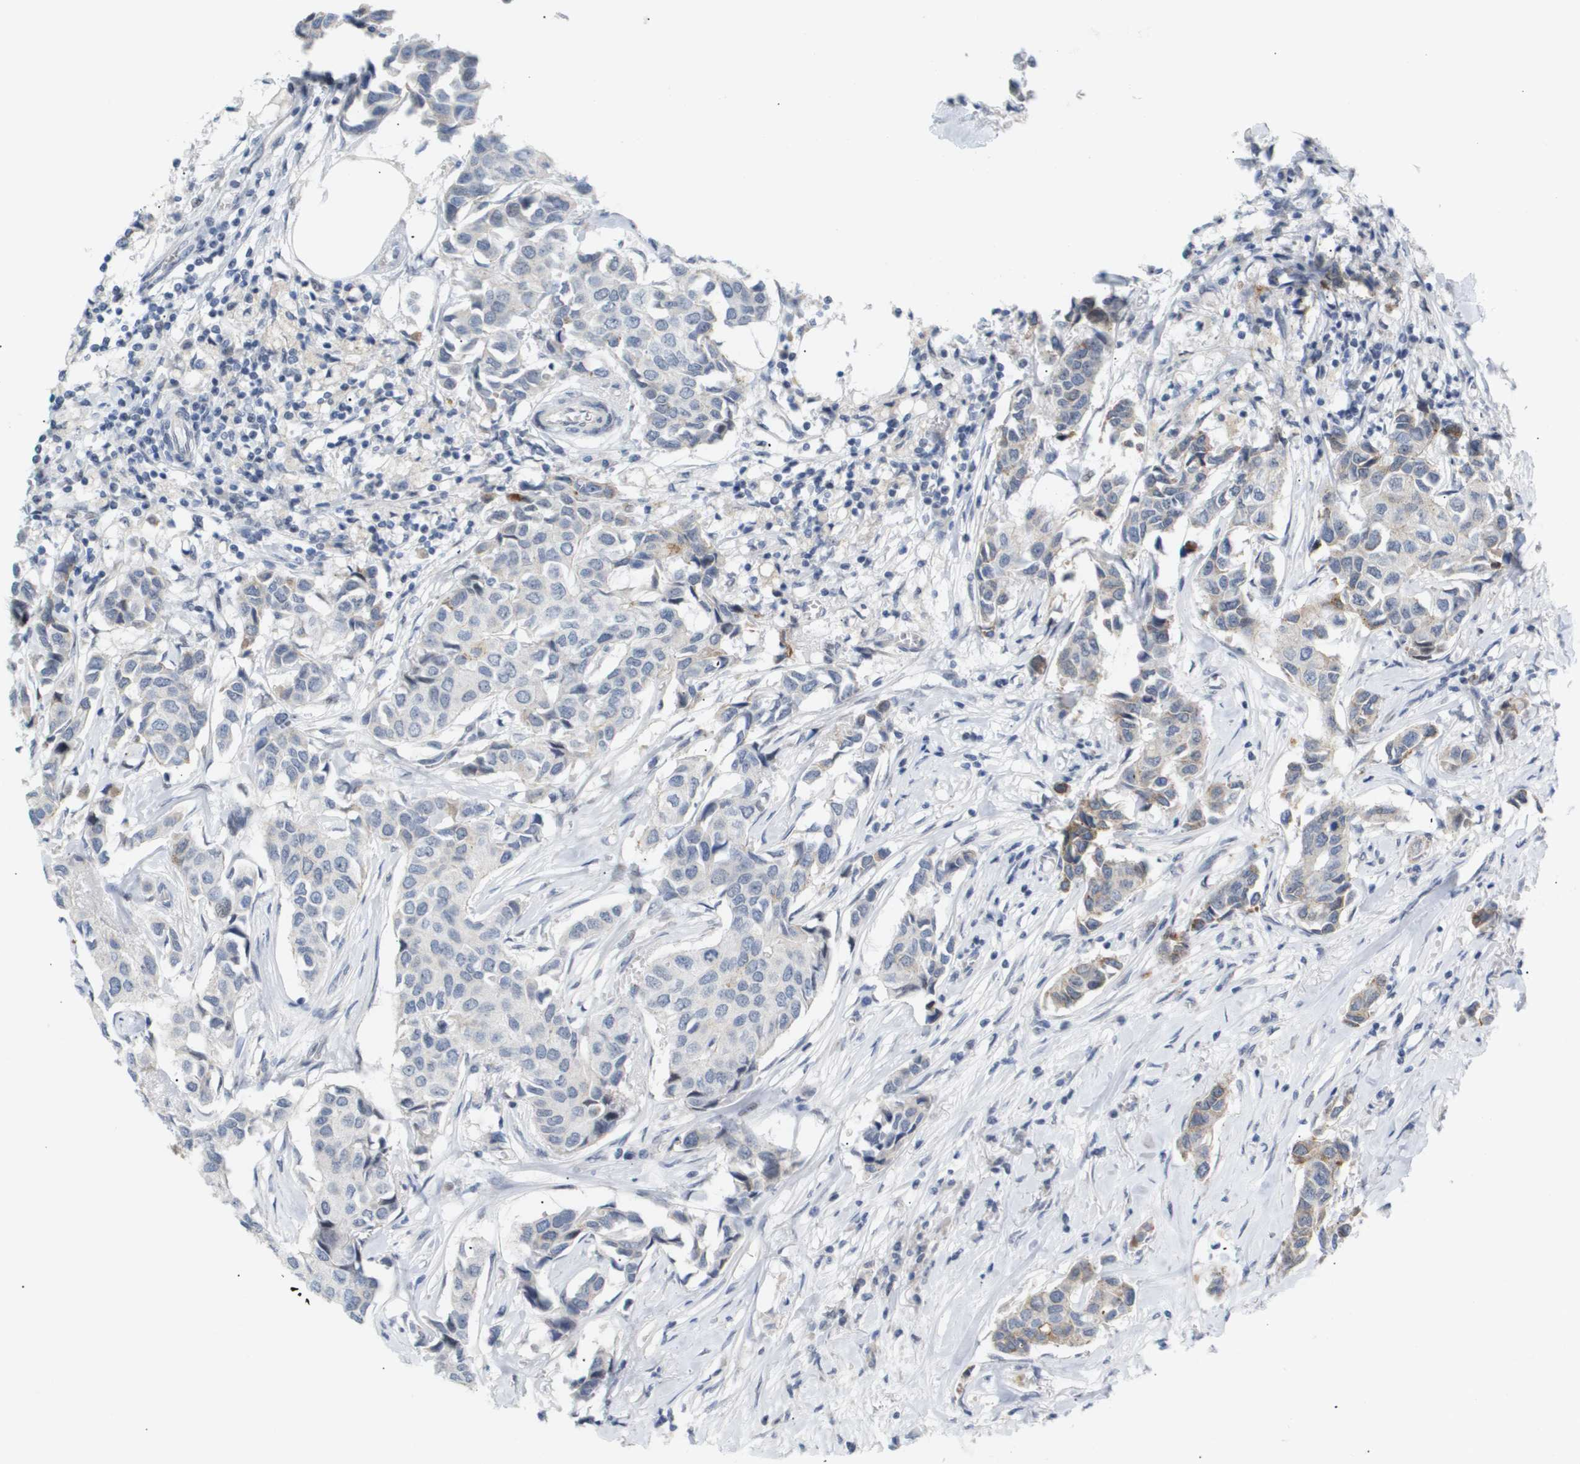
{"staining": {"intensity": "moderate", "quantity": "25%-75%", "location": "nuclear"}, "tissue": "breast cancer", "cell_type": "Tumor cells", "image_type": "cancer", "snomed": [{"axis": "morphology", "description": "Duct carcinoma"}, {"axis": "topography", "description": "Breast"}], "caption": "A photomicrograph of intraductal carcinoma (breast) stained for a protein displays moderate nuclear brown staining in tumor cells.", "gene": "PPARD", "patient": {"sex": "female", "age": 80}}